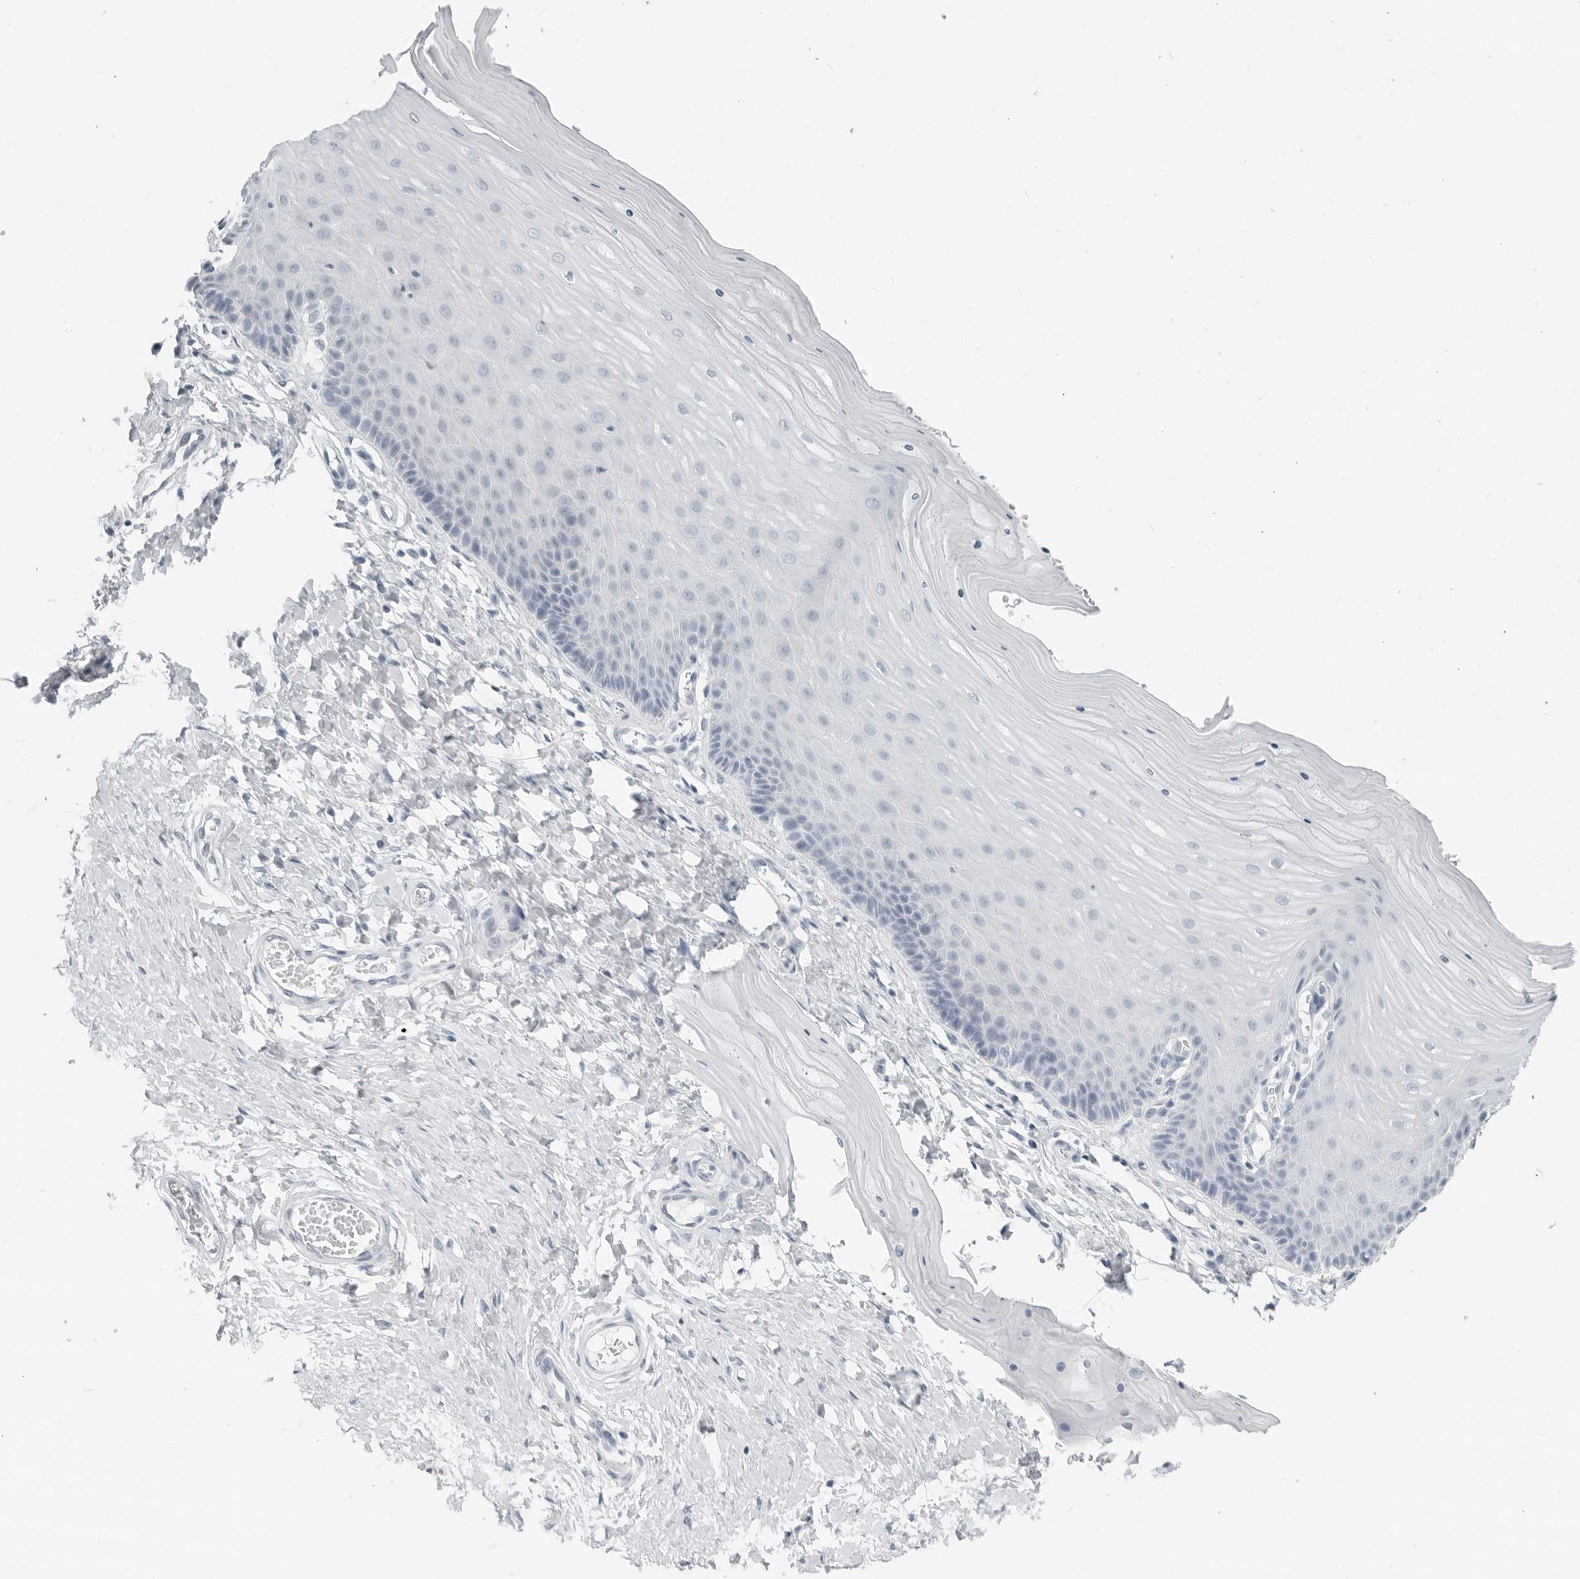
{"staining": {"intensity": "negative", "quantity": "none", "location": "none"}, "tissue": "cervix", "cell_type": "Glandular cells", "image_type": "normal", "snomed": [{"axis": "morphology", "description": "Normal tissue, NOS"}, {"axis": "topography", "description": "Cervix"}], "caption": "IHC micrograph of unremarkable cervix: cervix stained with DAB exhibits no significant protein positivity in glandular cells.", "gene": "XIRP1", "patient": {"sex": "female", "age": 55}}